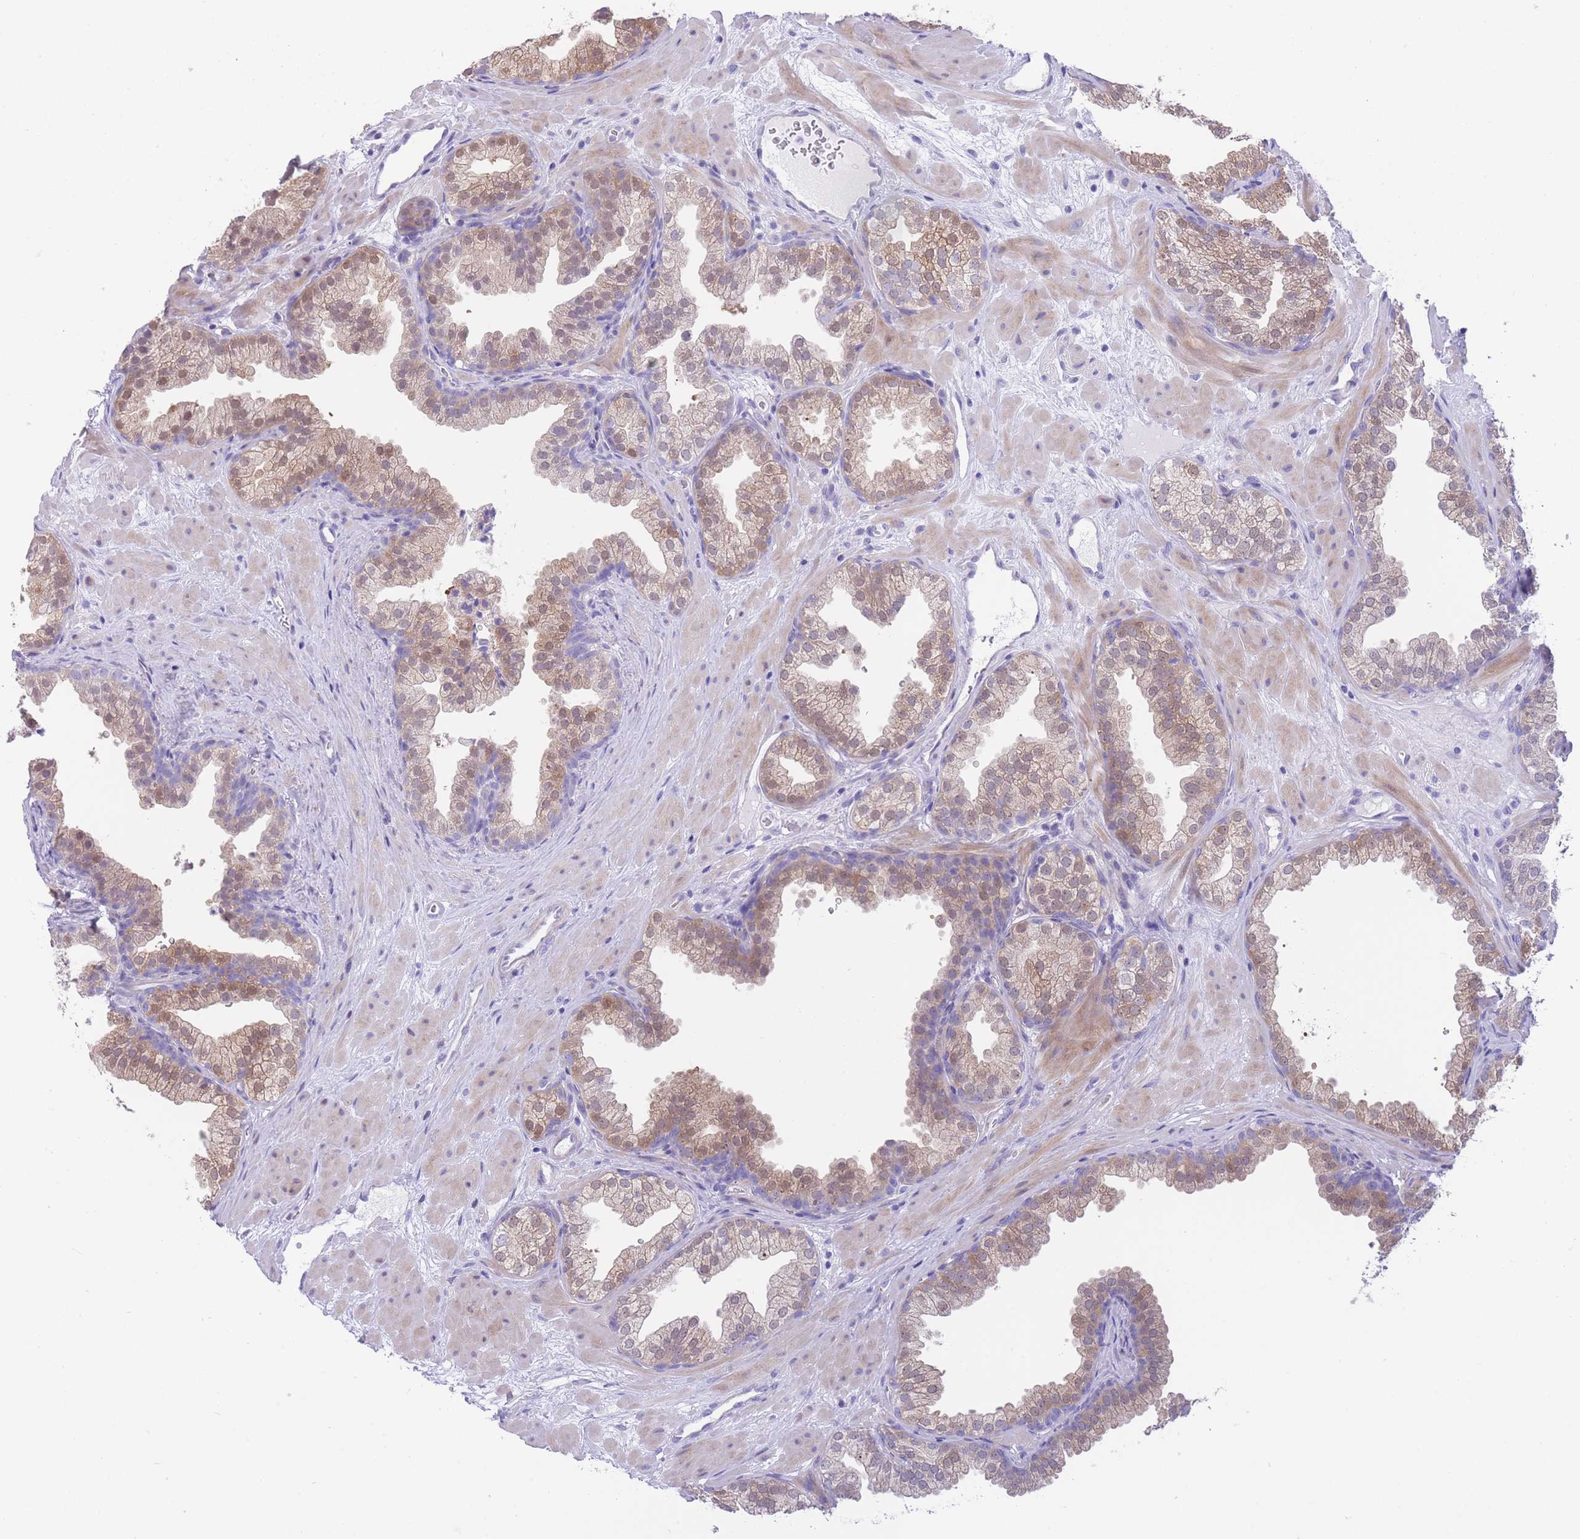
{"staining": {"intensity": "weak", "quantity": ">75%", "location": "cytoplasmic/membranous,nuclear"}, "tissue": "prostate", "cell_type": "Glandular cells", "image_type": "normal", "snomed": [{"axis": "morphology", "description": "Normal tissue, NOS"}, {"axis": "topography", "description": "Prostate"}], "caption": "Immunohistochemical staining of normal human prostate reveals low levels of weak cytoplasmic/membranous,nuclear positivity in approximately >75% of glandular cells.", "gene": "QTRT1", "patient": {"sex": "male", "age": 37}}